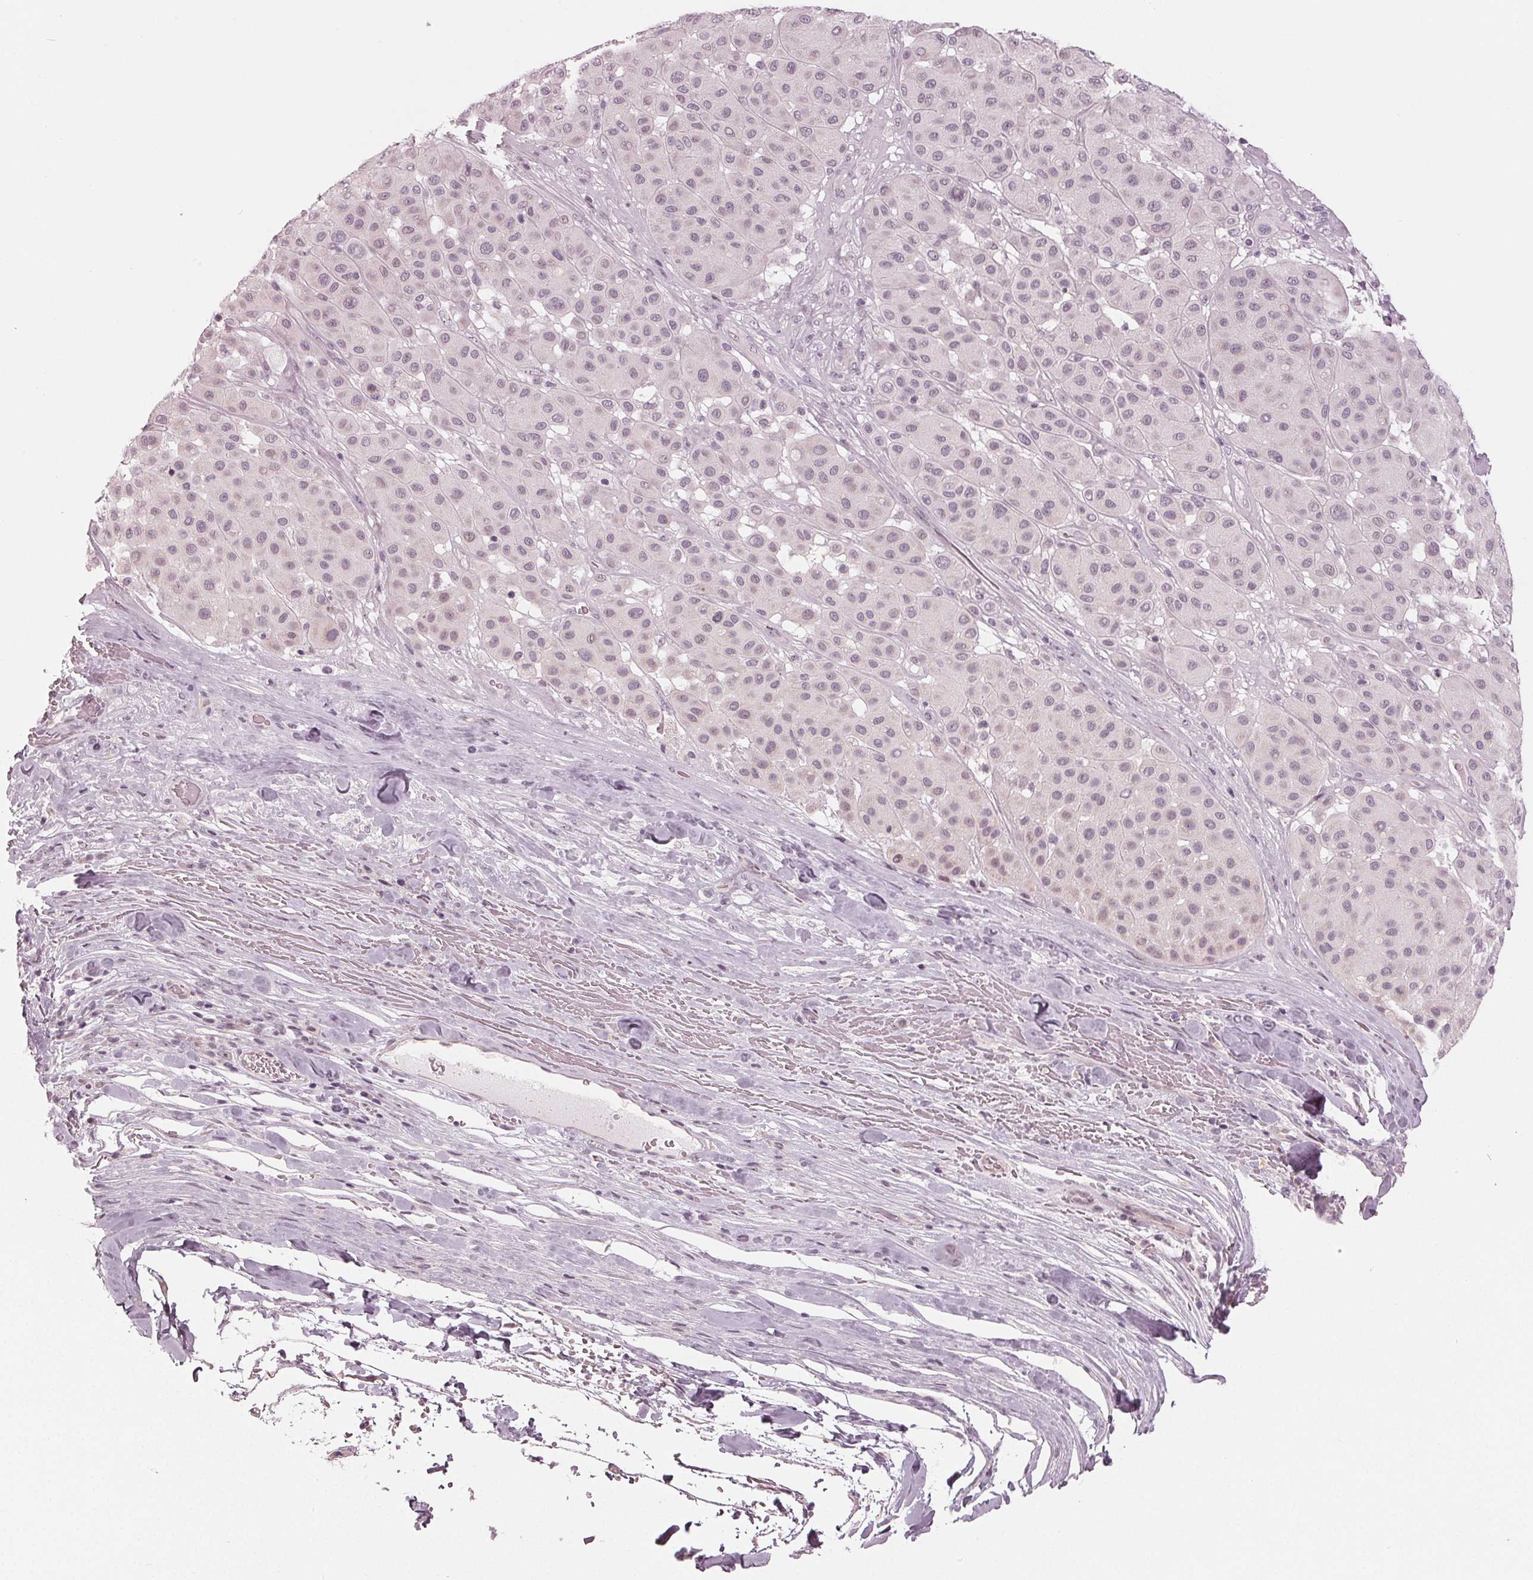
{"staining": {"intensity": "negative", "quantity": "none", "location": "none"}, "tissue": "melanoma", "cell_type": "Tumor cells", "image_type": "cancer", "snomed": [{"axis": "morphology", "description": "Malignant melanoma, Metastatic site"}, {"axis": "topography", "description": "Smooth muscle"}], "caption": "Tumor cells show no significant protein positivity in melanoma.", "gene": "ADPRHL1", "patient": {"sex": "male", "age": 41}}